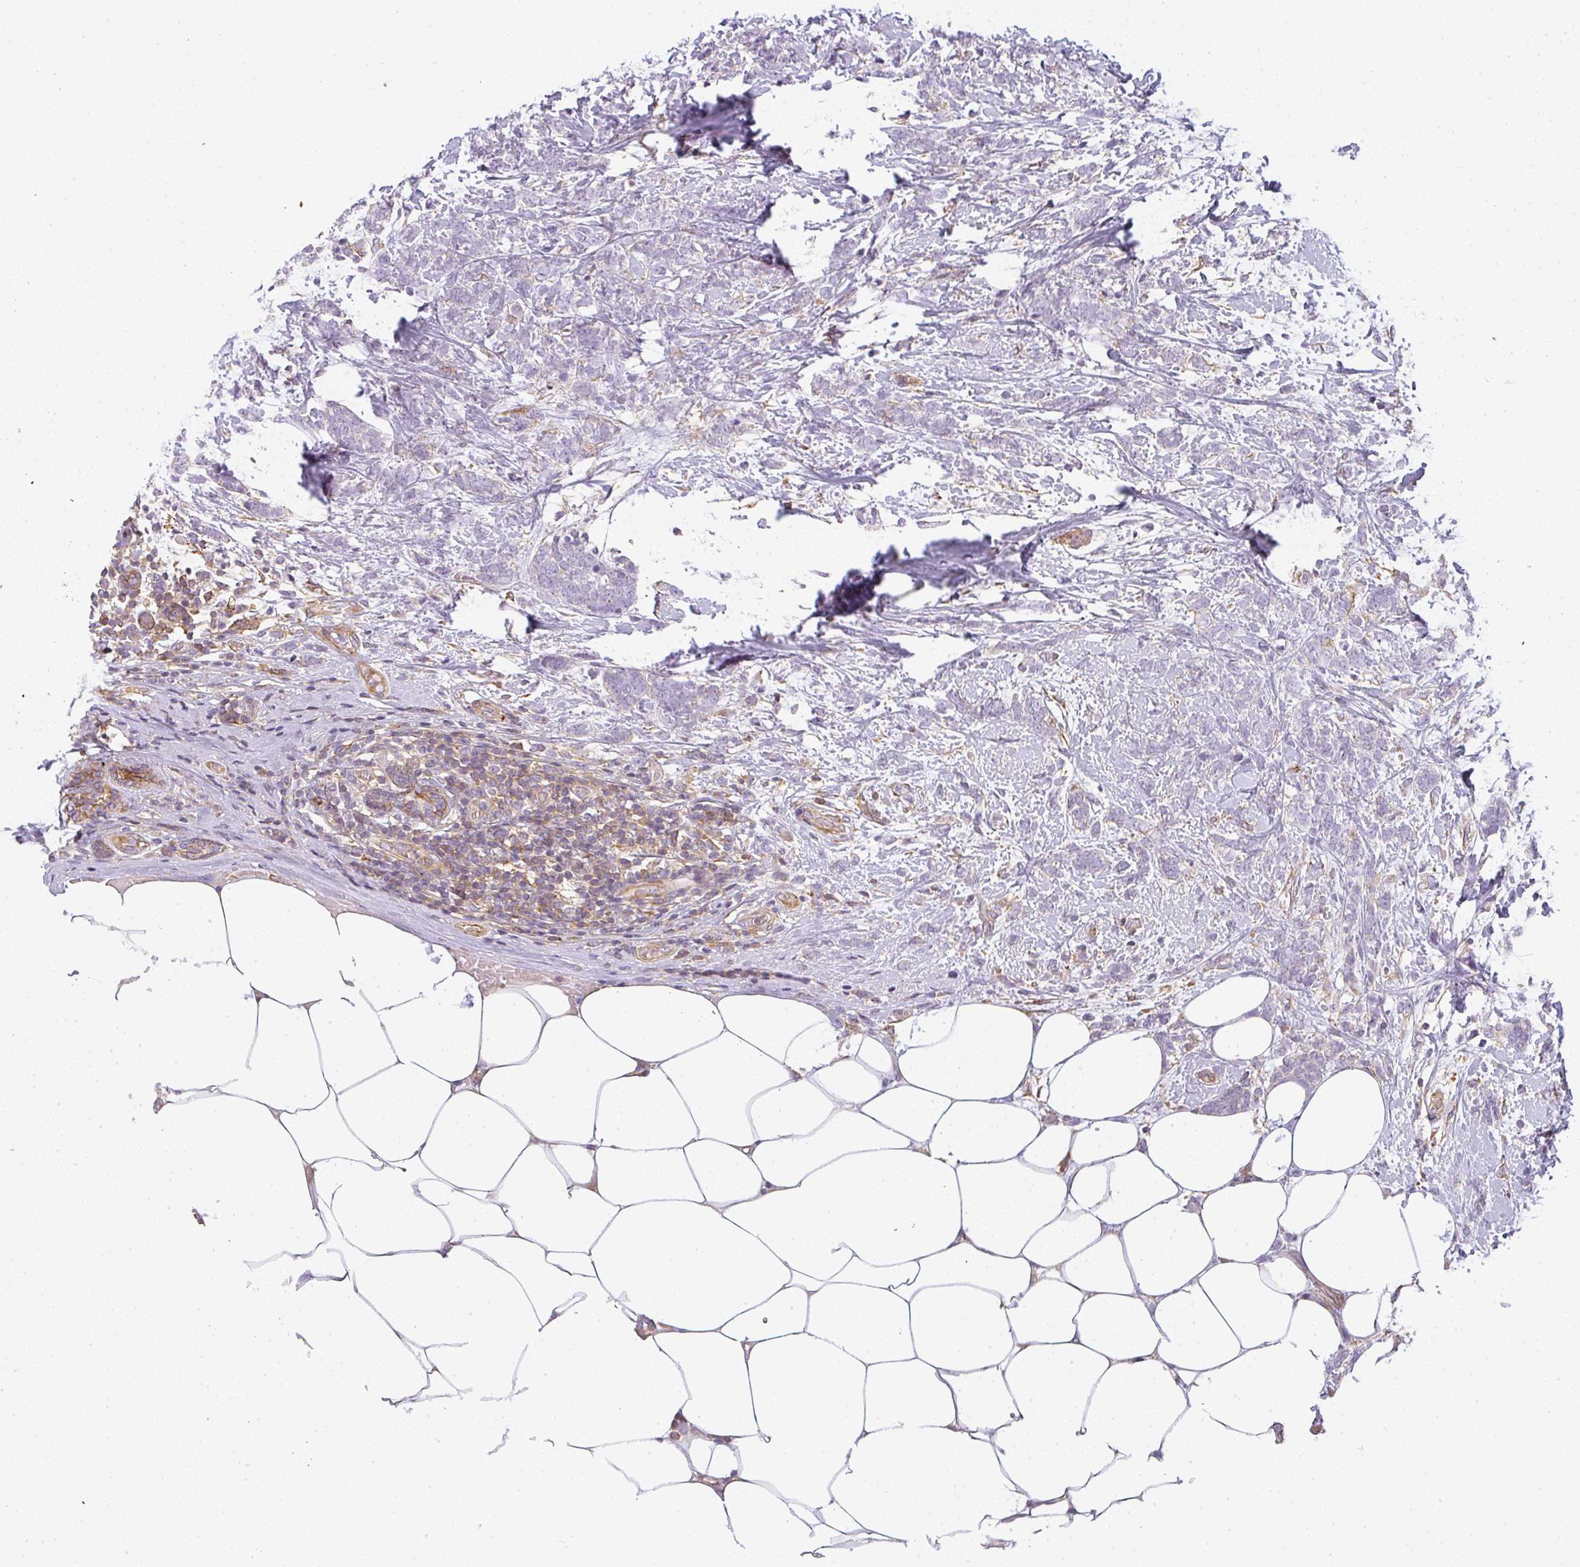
{"staining": {"intensity": "weak", "quantity": "25%-75%", "location": "cytoplasmic/membranous"}, "tissue": "breast cancer", "cell_type": "Tumor cells", "image_type": "cancer", "snomed": [{"axis": "morphology", "description": "Lobular carcinoma"}, {"axis": "topography", "description": "Breast"}], "caption": "A brown stain highlights weak cytoplasmic/membranous staining of a protein in human breast cancer (lobular carcinoma) tumor cells. The staining was performed using DAB to visualize the protein expression in brown, while the nuclei were stained in blue with hematoxylin (Magnification: 20x).", "gene": "SULF1", "patient": {"sex": "female", "age": 58}}